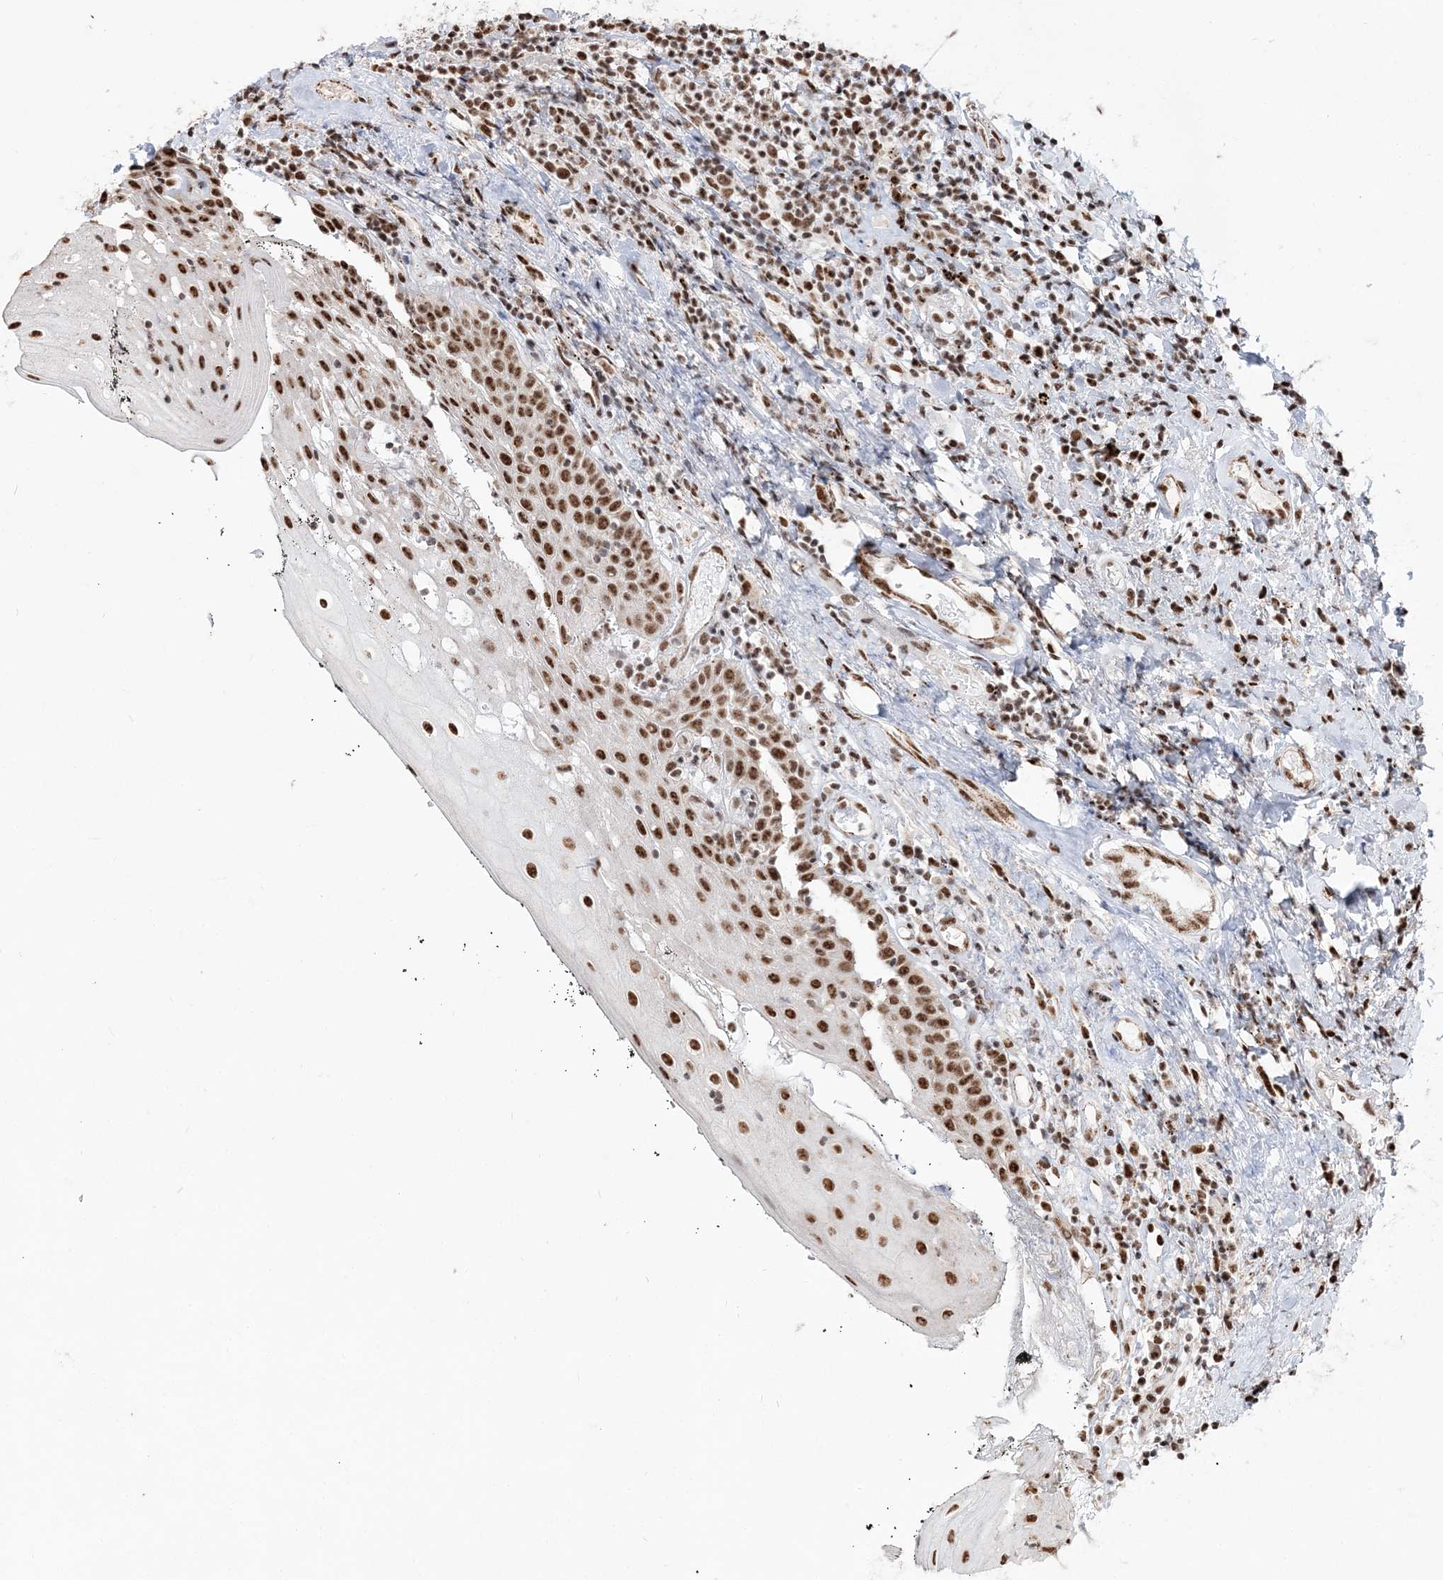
{"staining": {"intensity": "strong", "quantity": ">75%", "location": "nuclear"}, "tissue": "oral mucosa", "cell_type": "Squamous epithelial cells", "image_type": "normal", "snomed": [{"axis": "morphology", "description": "Normal tissue, NOS"}, {"axis": "topography", "description": "Oral tissue"}], "caption": "Immunohistochemistry (IHC) staining of unremarkable oral mucosa, which displays high levels of strong nuclear positivity in about >75% of squamous epithelial cells indicating strong nuclear protein staining. The staining was performed using DAB (3,3'-diaminobenzidine) (brown) for protein detection and nuclei were counterstained in hematoxylin (blue).", "gene": "RBM17", "patient": {"sex": "male", "age": 74}}